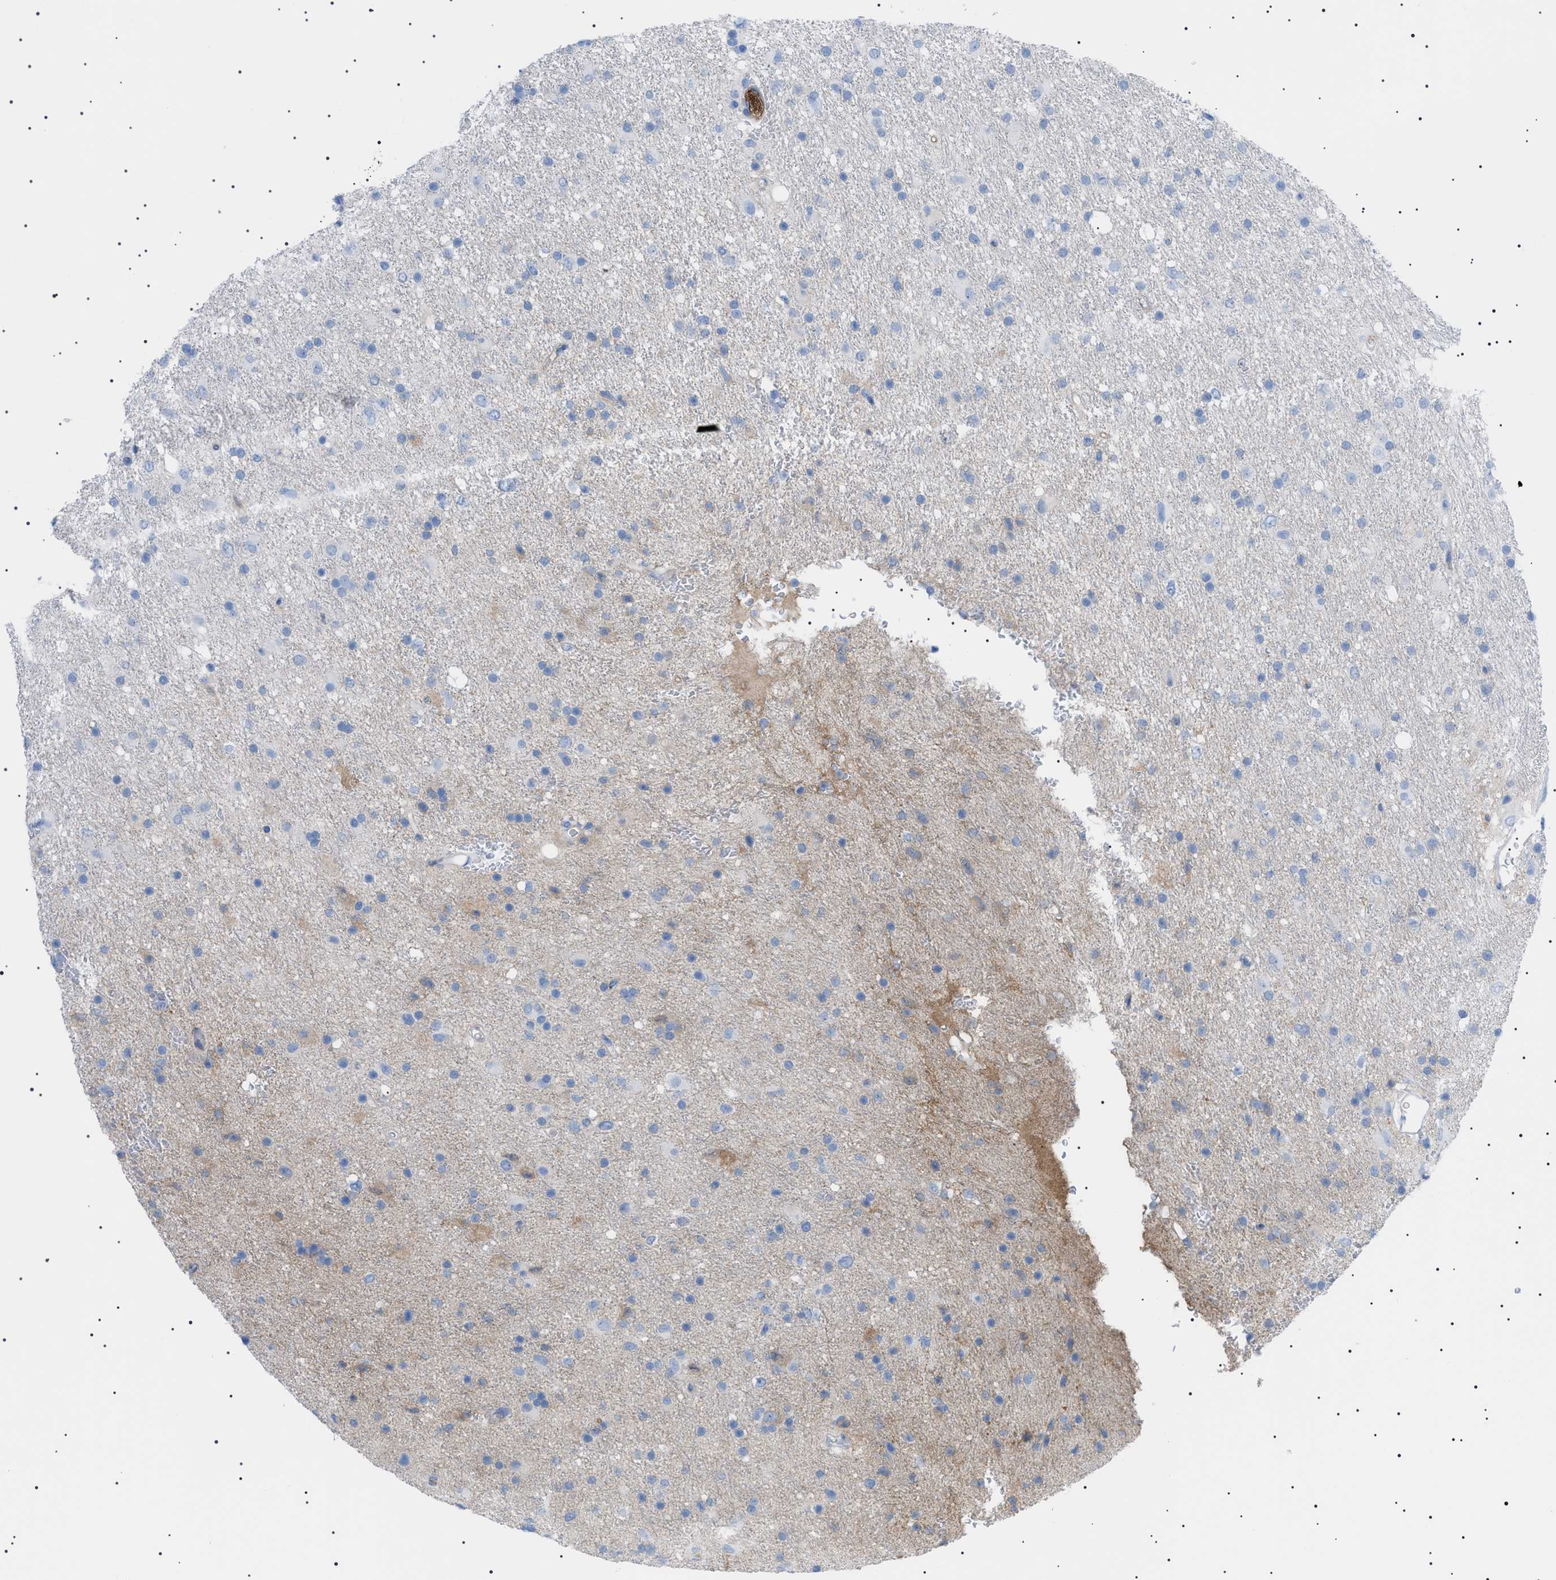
{"staining": {"intensity": "weak", "quantity": "25%-75%", "location": "cytoplasmic/membranous"}, "tissue": "glioma", "cell_type": "Tumor cells", "image_type": "cancer", "snomed": [{"axis": "morphology", "description": "Glioma, malignant, Low grade"}, {"axis": "topography", "description": "Brain"}], "caption": "Immunohistochemistry (IHC) micrograph of neoplastic tissue: human malignant glioma (low-grade) stained using immunohistochemistry reveals low levels of weak protein expression localized specifically in the cytoplasmic/membranous of tumor cells, appearing as a cytoplasmic/membranous brown color.", "gene": "LPA", "patient": {"sex": "male", "age": 77}}